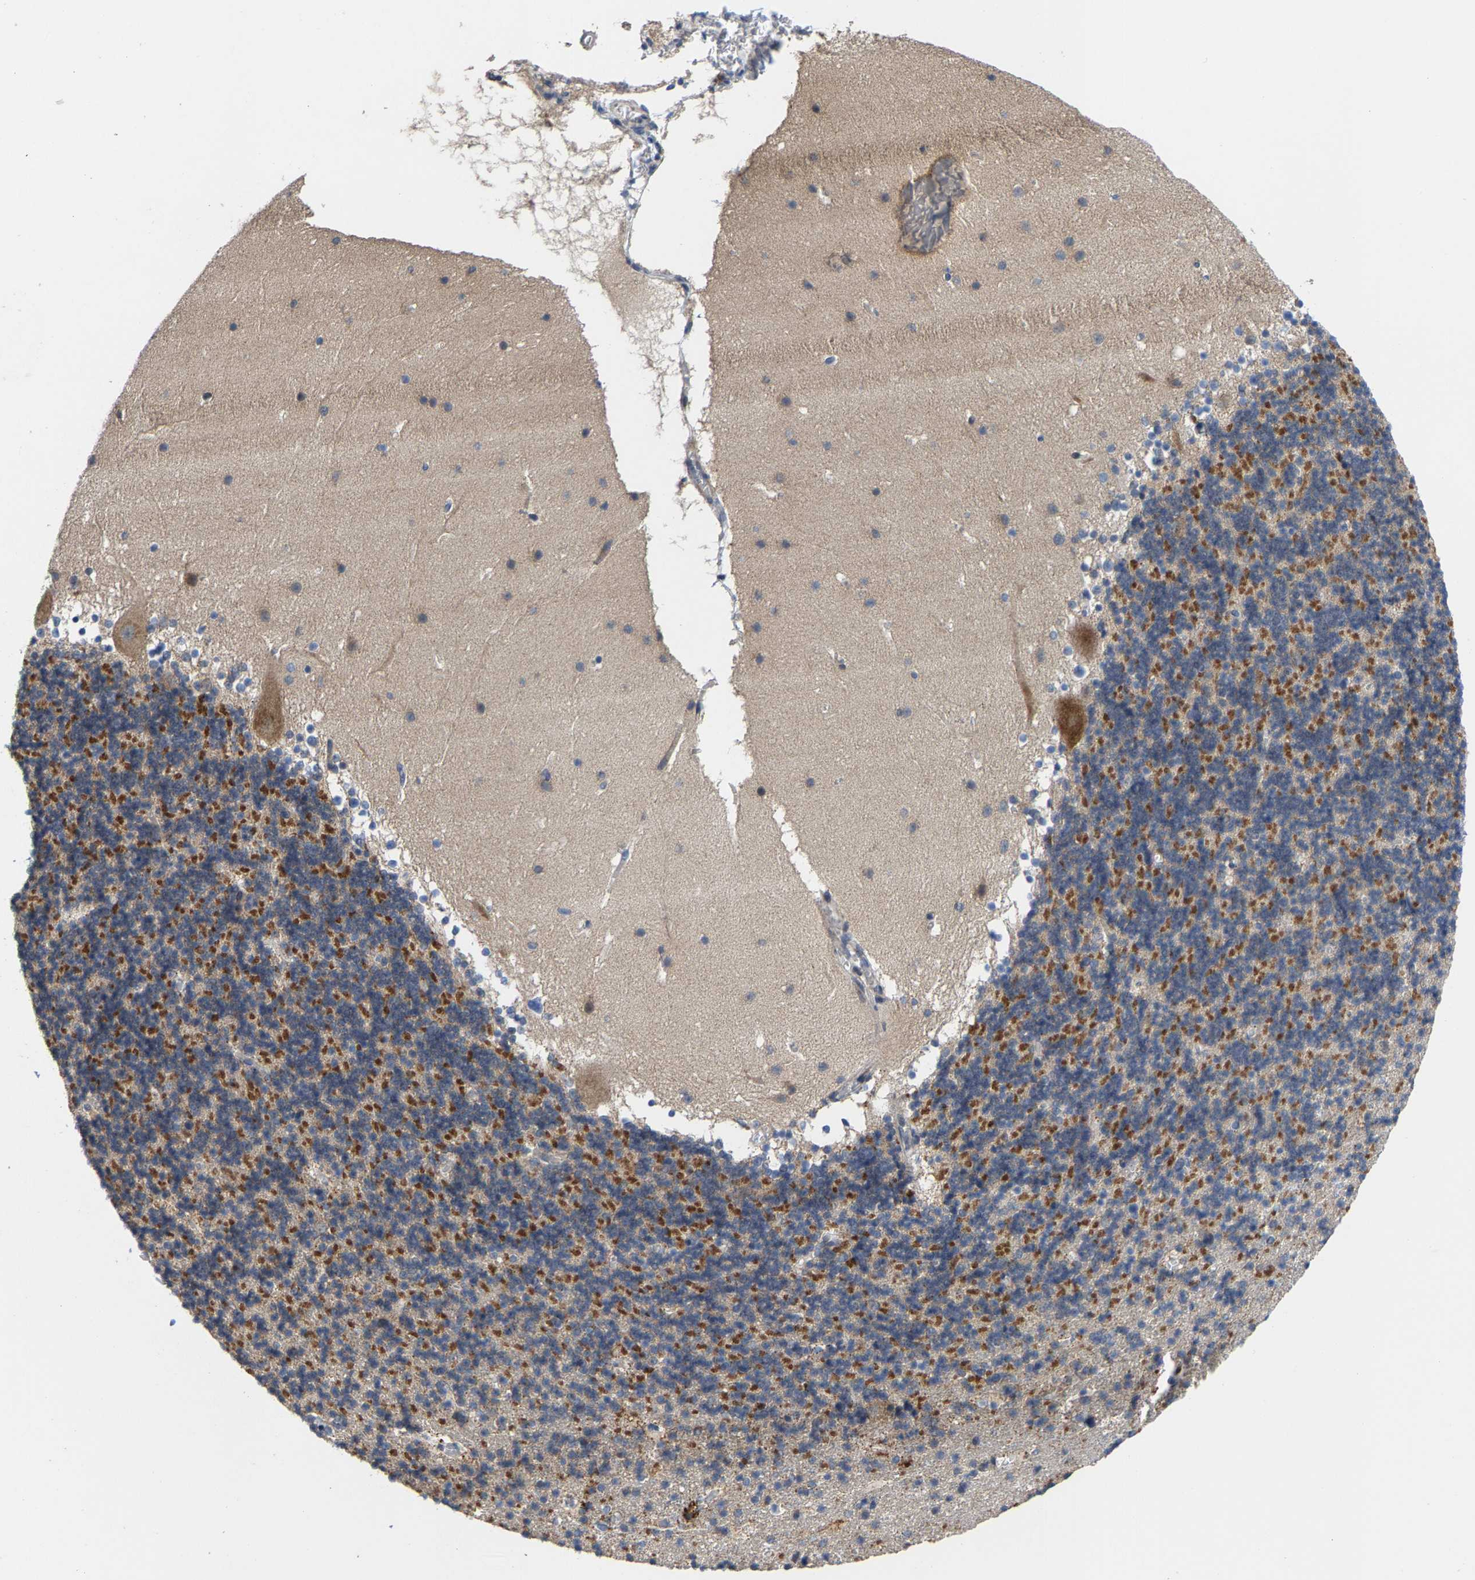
{"staining": {"intensity": "moderate", "quantity": "25%-75%", "location": "cytoplasmic/membranous"}, "tissue": "cerebellum", "cell_type": "Cells in granular layer", "image_type": "normal", "snomed": [{"axis": "morphology", "description": "Normal tissue, NOS"}, {"axis": "topography", "description": "Cerebellum"}], "caption": "Immunohistochemical staining of benign cerebellum reveals moderate cytoplasmic/membranous protein staining in approximately 25%-75% of cells in granular layer. The staining was performed using DAB to visualize the protein expression in brown, while the nuclei were stained in blue with hematoxylin (Magnification: 20x).", "gene": "TDRKH", "patient": {"sex": "male", "age": 45}}